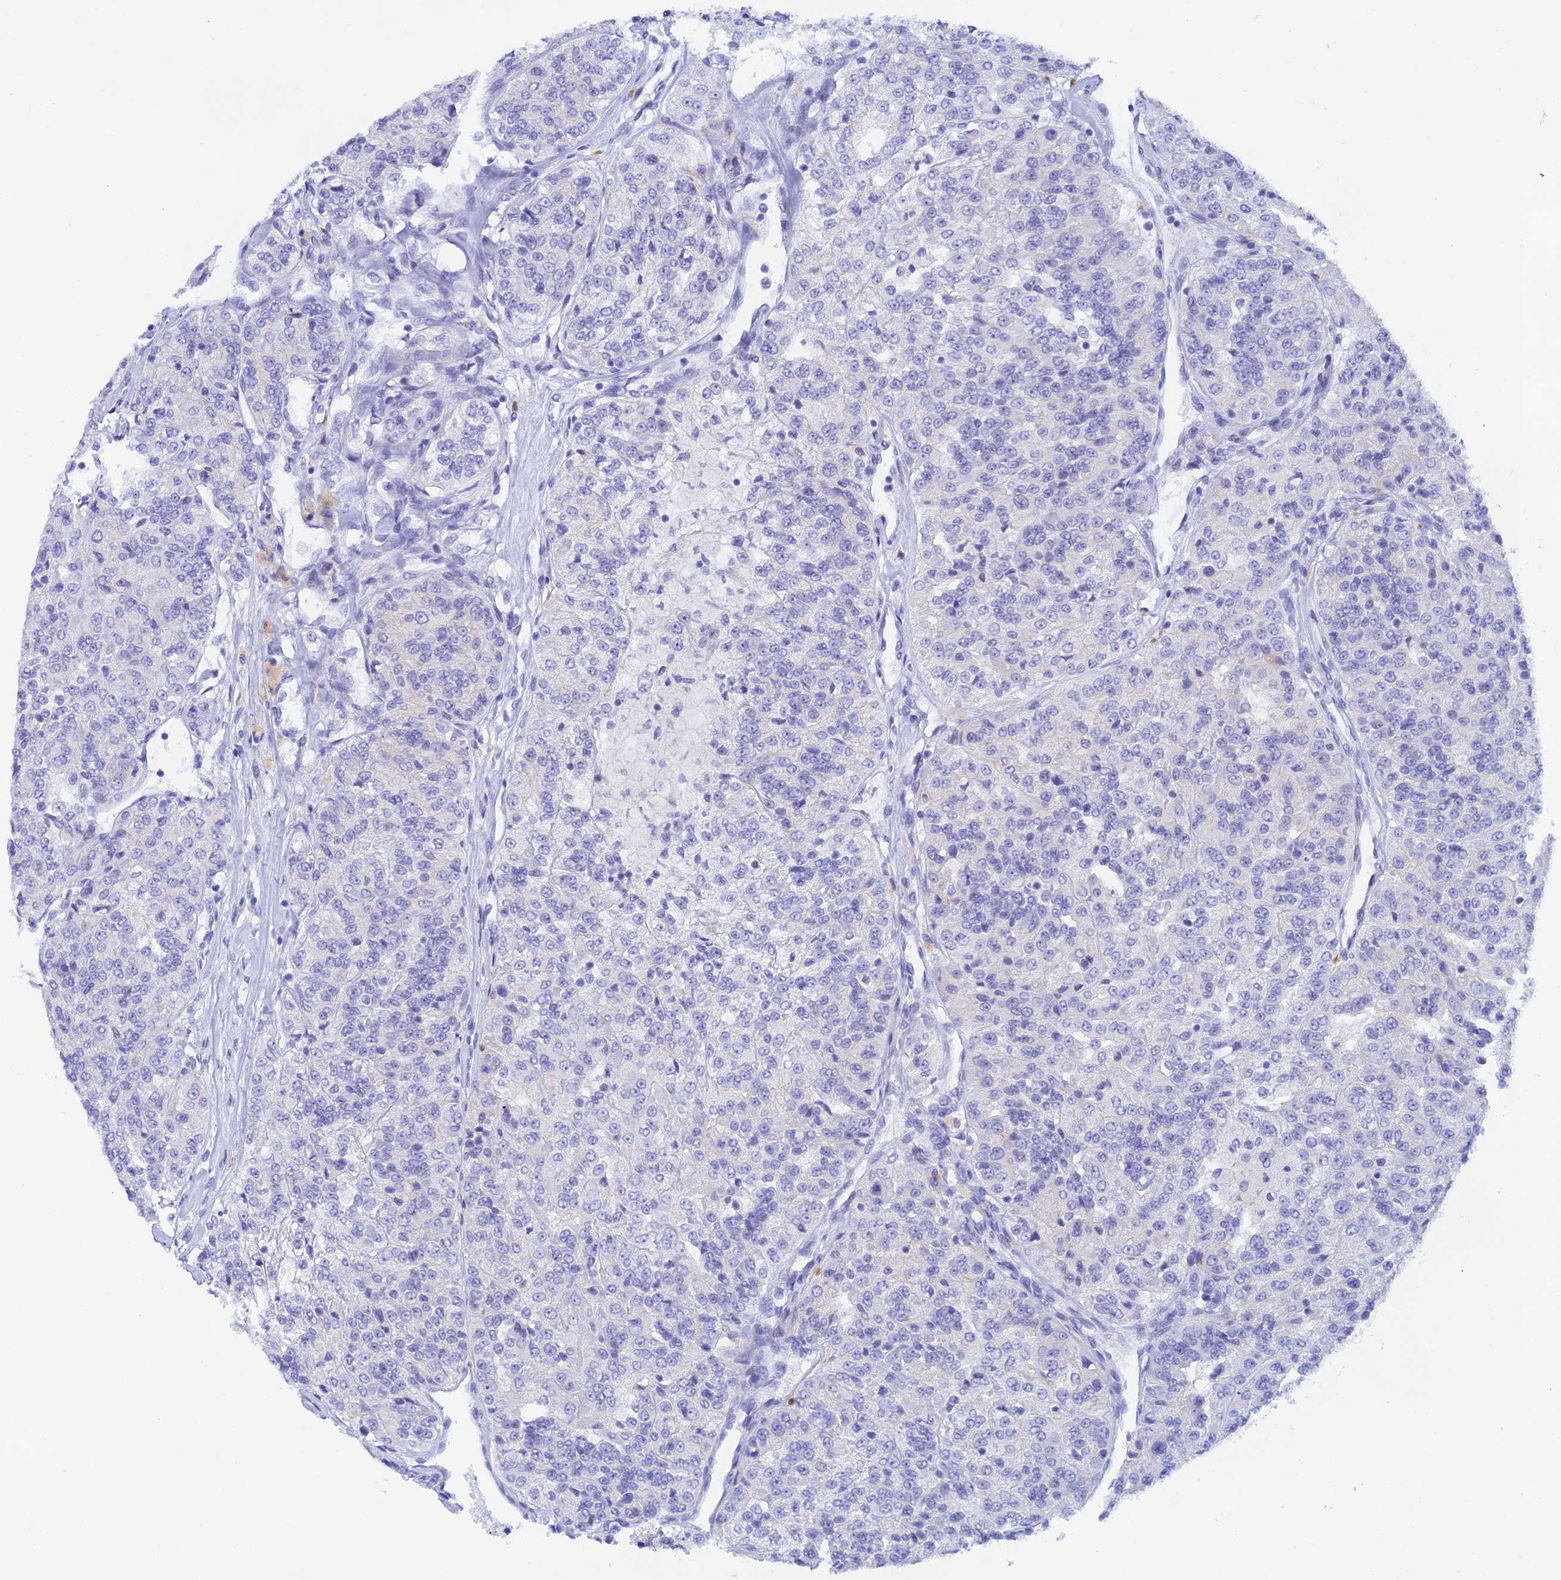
{"staining": {"intensity": "negative", "quantity": "none", "location": "none"}, "tissue": "renal cancer", "cell_type": "Tumor cells", "image_type": "cancer", "snomed": [{"axis": "morphology", "description": "Adenocarcinoma, NOS"}, {"axis": "topography", "description": "Kidney"}], "caption": "An immunohistochemistry (IHC) photomicrograph of renal cancer (adenocarcinoma) is shown. There is no staining in tumor cells of renal cancer (adenocarcinoma).", "gene": "RASGEF1B", "patient": {"sex": "female", "age": 63}}